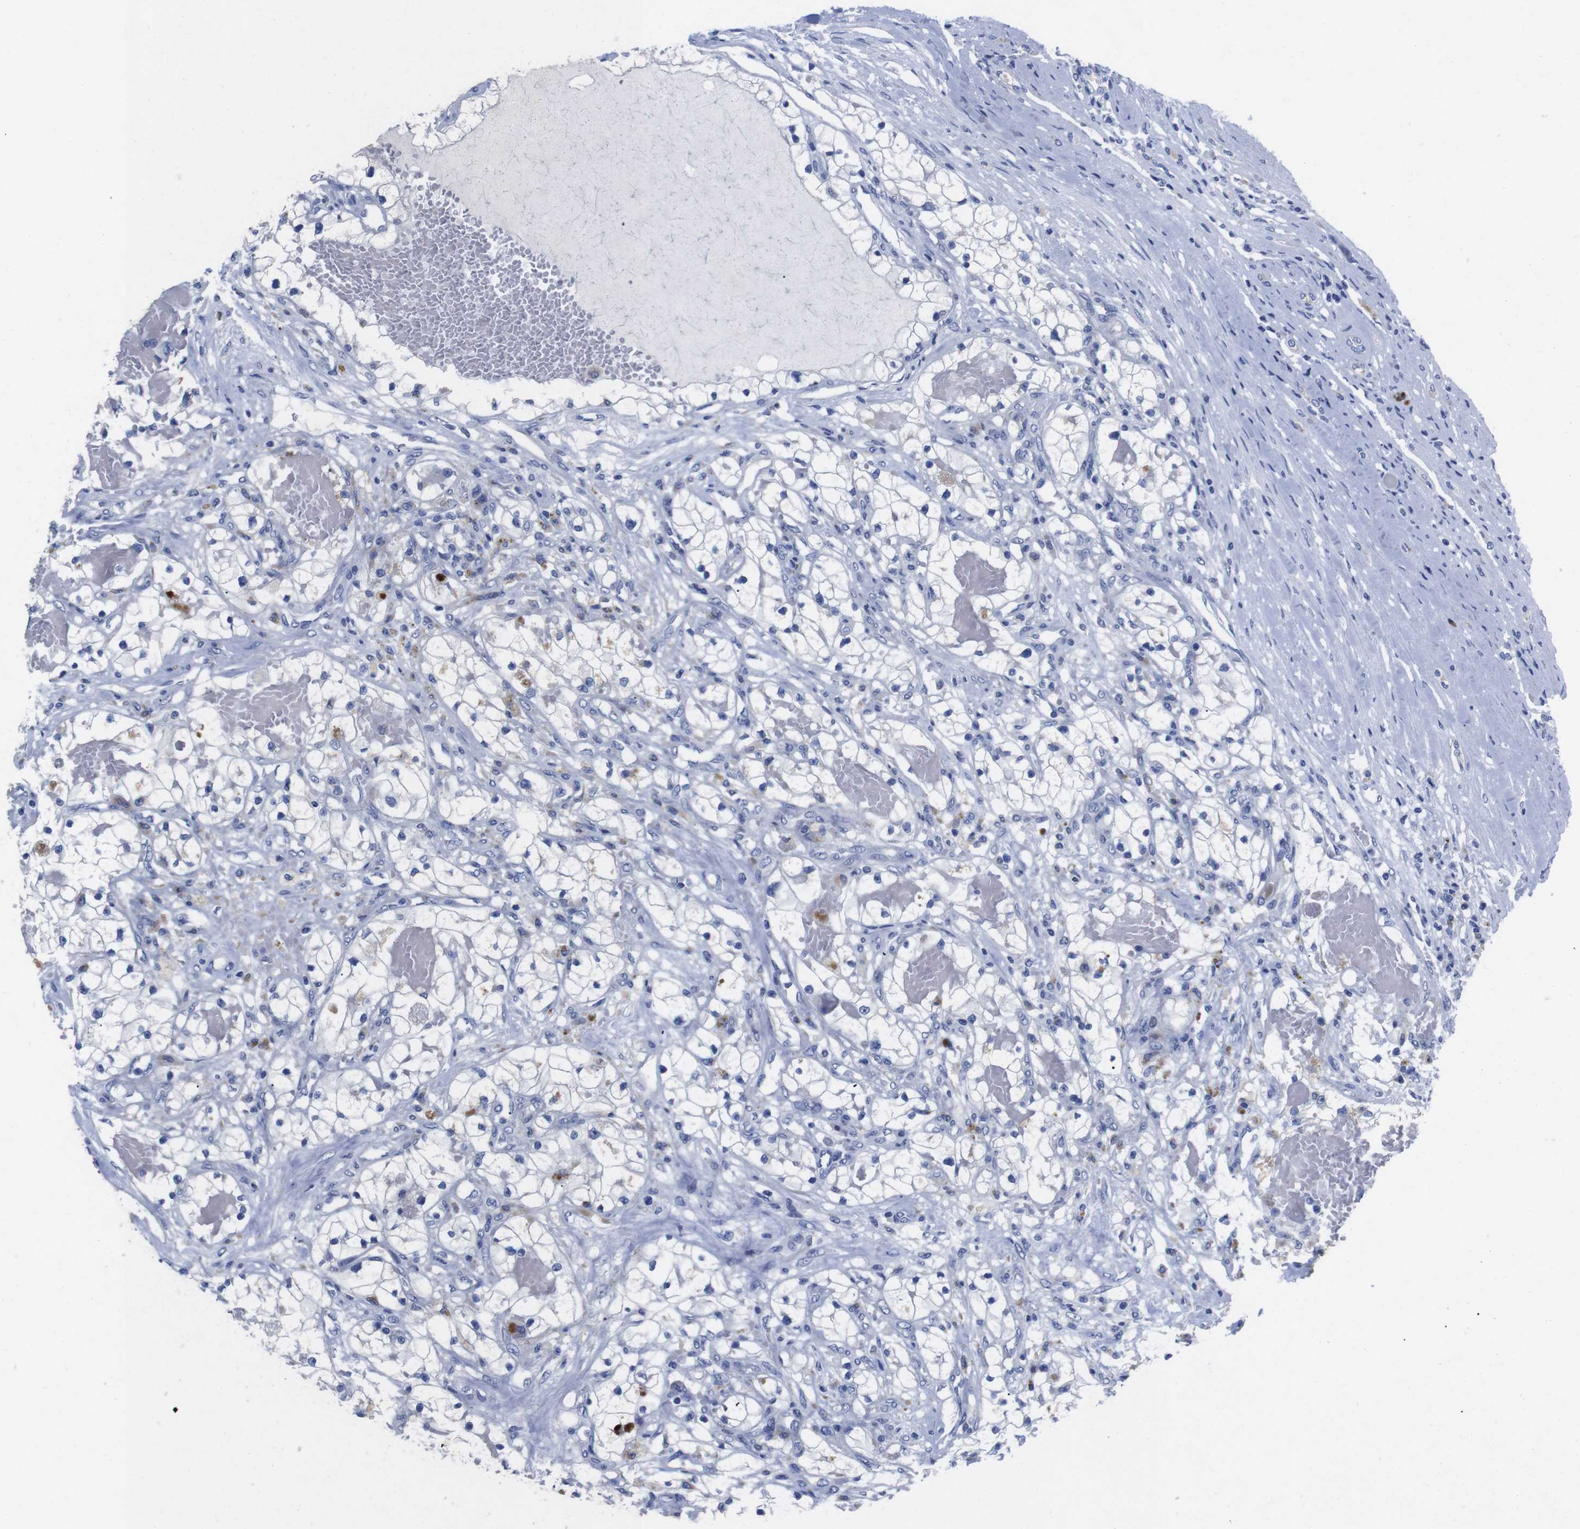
{"staining": {"intensity": "negative", "quantity": "none", "location": "none"}, "tissue": "renal cancer", "cell_type": "Tumor cells", "image_type": "cancer", "snomed": [{"axis": "morphology", "description": "Adenocarcinoma, NOS"}, {"axis": "topography", "description": "Kidney"}], "caption": "A high-resolution micrograph shows IHC staining of renal adenocarcinoma, which reveals no significant staining in tumor cells.", "gene": "GJB2", "patient": {"sex": "male", "age": 68}}